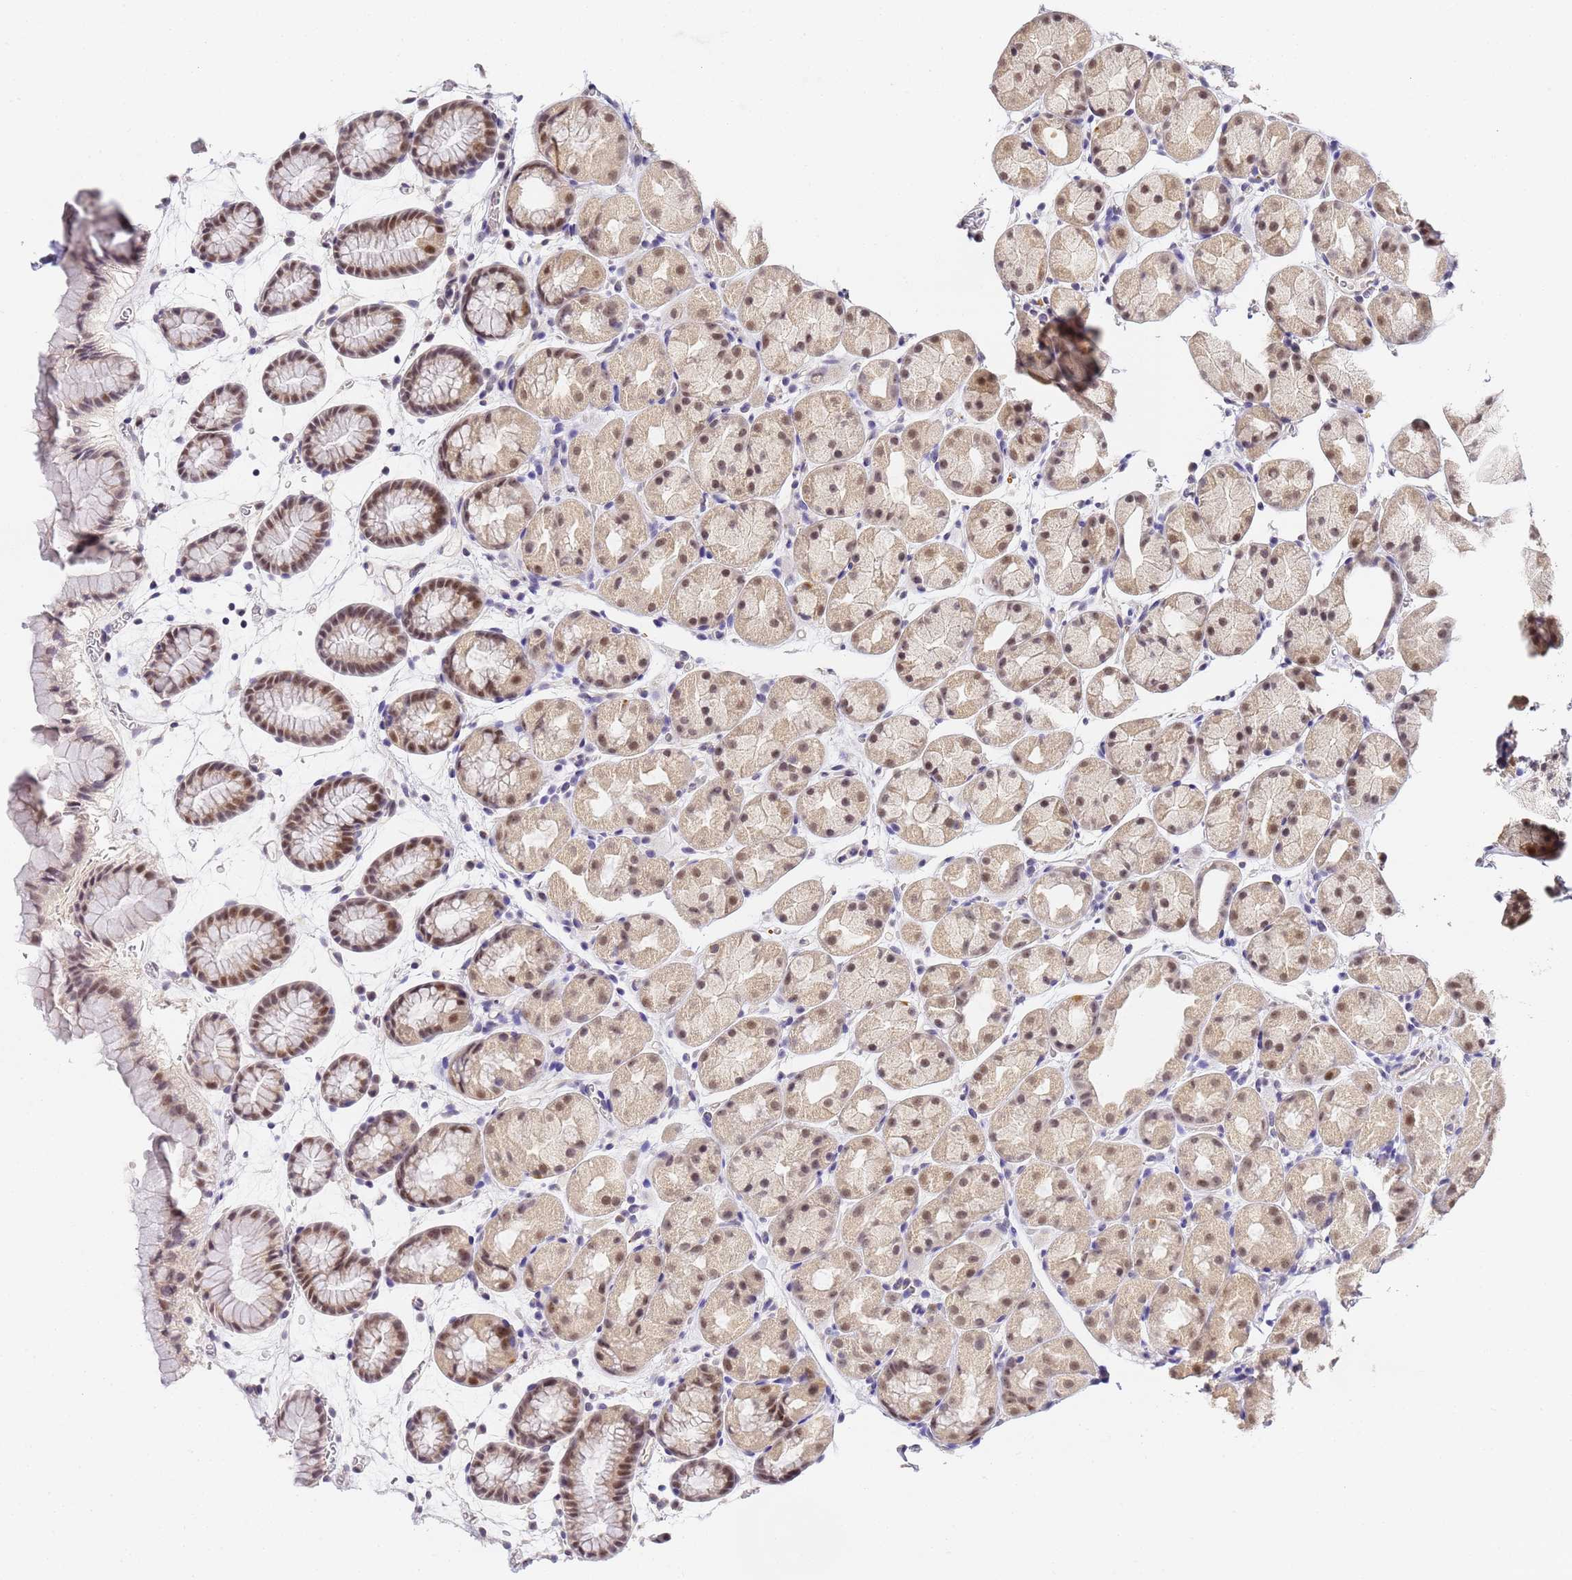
{"staining": {"intensity": "moderate", "quantity": ">75%", "location": "cytoplasmic/membranous,nuclear"}, "tissue": "stomach", "cell_type": "Glandular cells", "image_type": "normal", "snomed": [{"axis": "morphology", "description": "Normal tissue, NOS"}, {"axis": "topography", "description": "Stomach, upper"}, {"axis": "topography", "description": "Stomach"}], "caption": "Benign stomach demonstrates moderate cytoplasmic/membranous,nuclear staining in approximately >75% of glandular cells, visualized by immunohistochemistry.", "gene": "LSM3", "patient": {"sex": "male", "age": 47}}